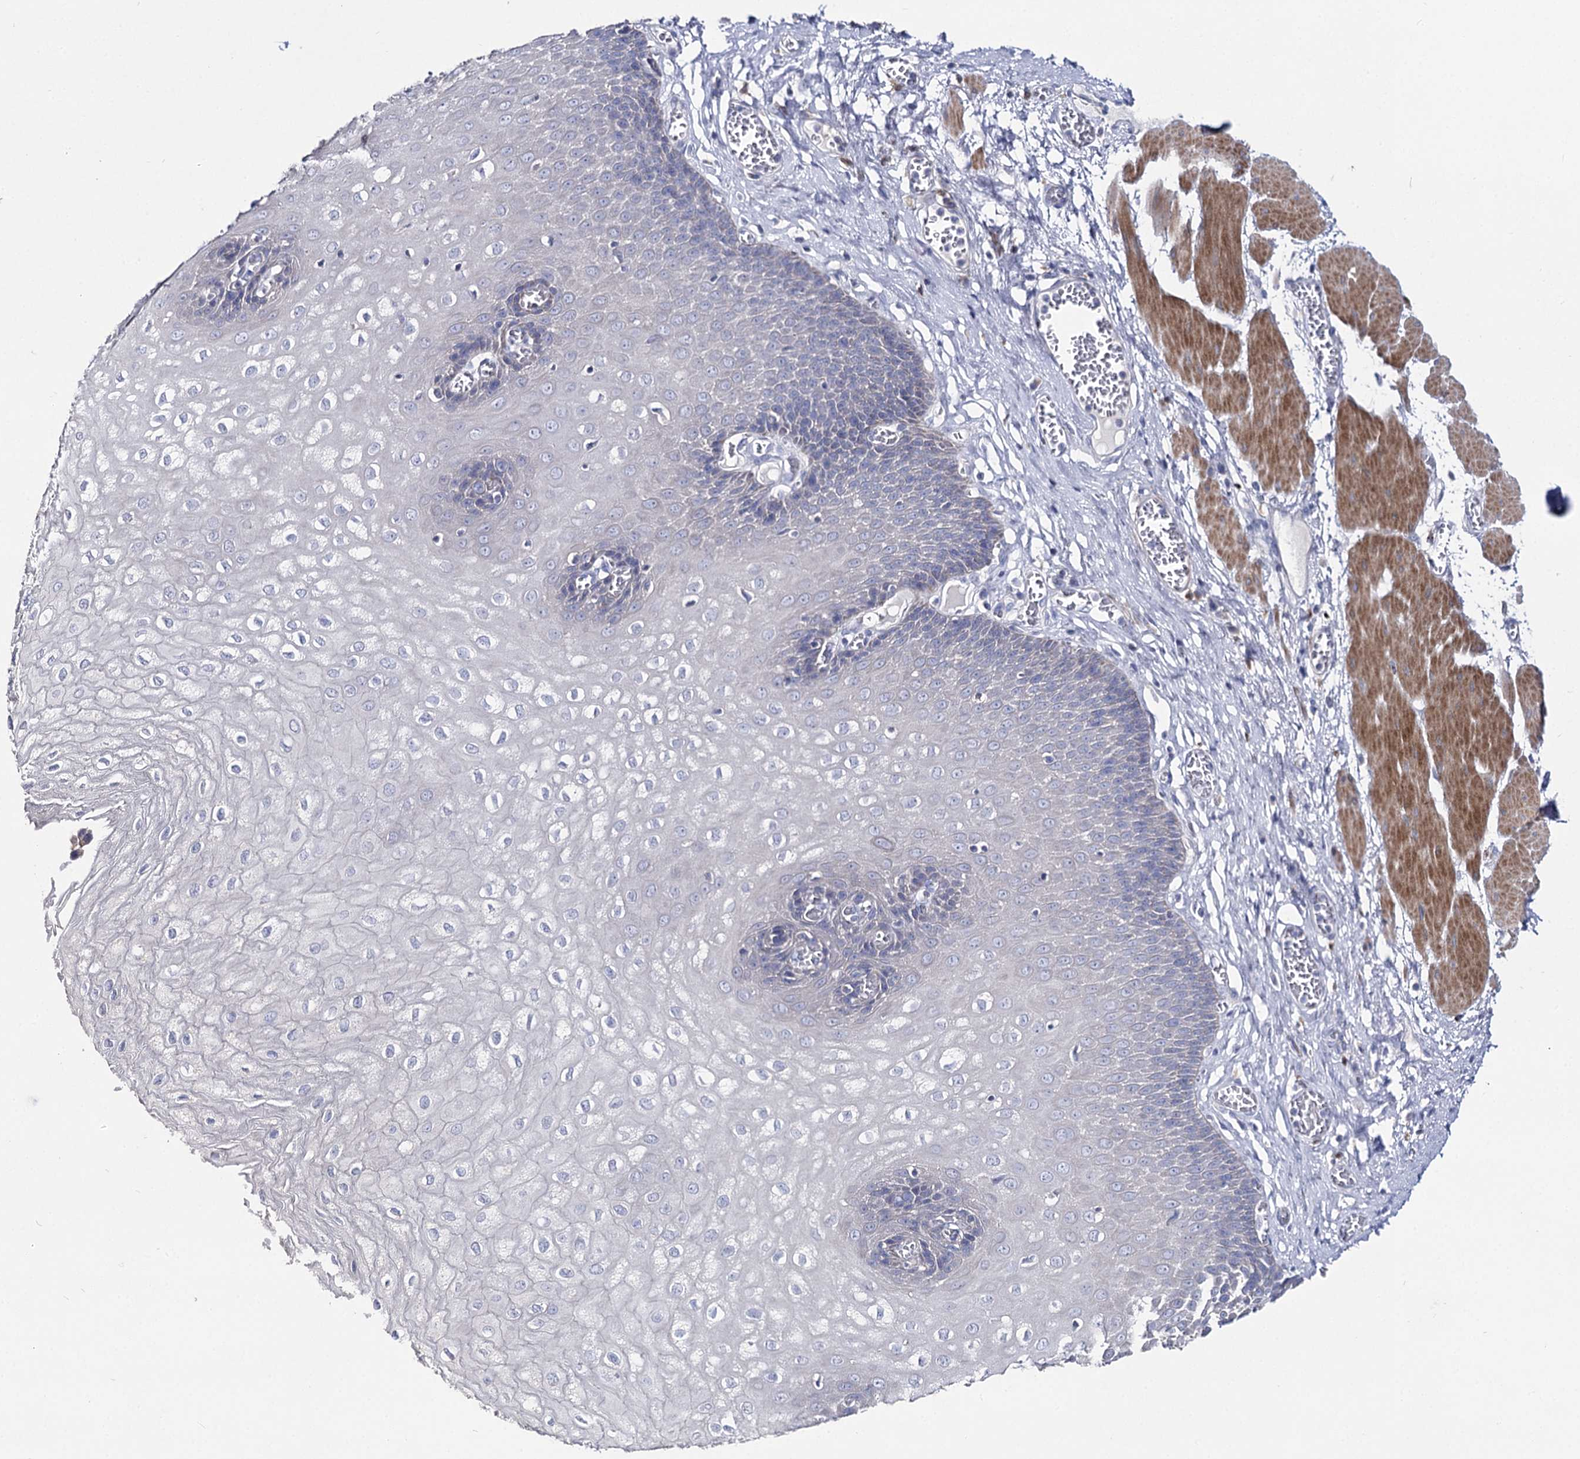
{"staining": {"intensity": "negative", "quantity": "none", "location": "none"}, "tissue": "esophagus", "cell_type": "Squamous epithelial cells", "image_type": "normal", "snomed": [{"axis": "morphology", "description": "Normal tissue, NOS"}, {"axis": "topography", "description": "Esophagus"}], "caption": "Histopathology image shows no protein positivity in squamous epithelial cells of unremarkable esophagus. (Stains: DAB (3,3'-diaminobenzidine) IHC with hematoxylin counter stain, Microscopy: brightfield microscopy at high magnification).", "gene": "NRAP", "patient": {"sex": "male", "age": 60}}